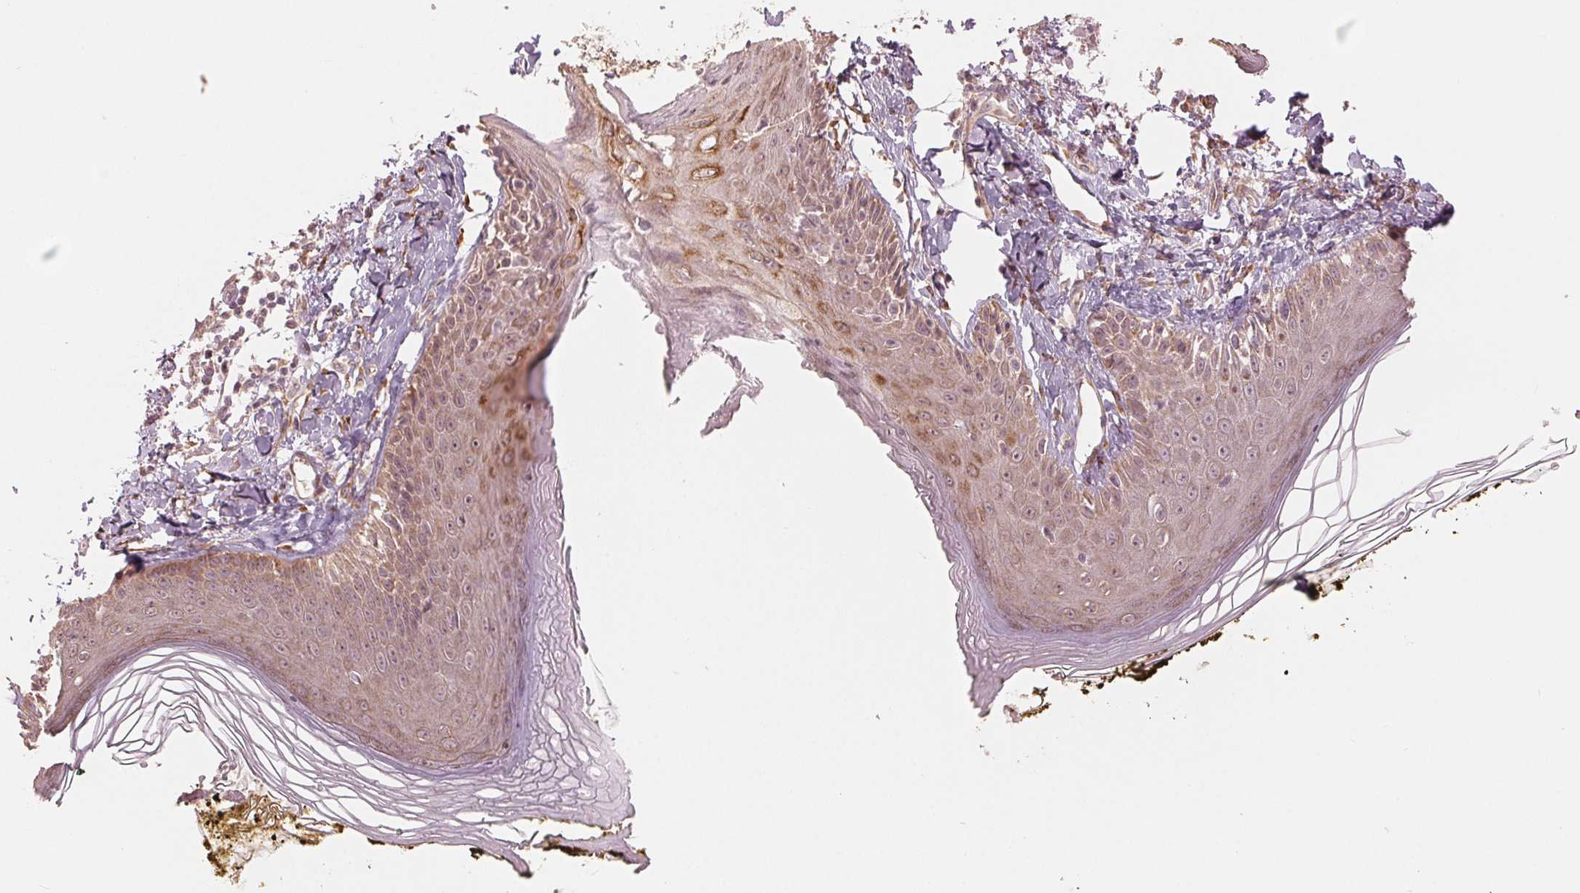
{"staining": {"intensity": "moderate", "quantity": ">75%", "location": "cytoplasmic/membranous"}, "tissue": "skin", "cell_type": "Fibroblasts", "image_type": "normal", "snomed": [{"axis": "morphology", "description": "Normal tissue, NOS"}, {"axis": "topography", "description": "Skin"}], "caption": "Unremarkable skin displays moderate cytoplasmic/membranous staining in about >75% of fibroblasts.", "gene": "SLC20A1", "patient": {"sex": "male", "age": 76}}